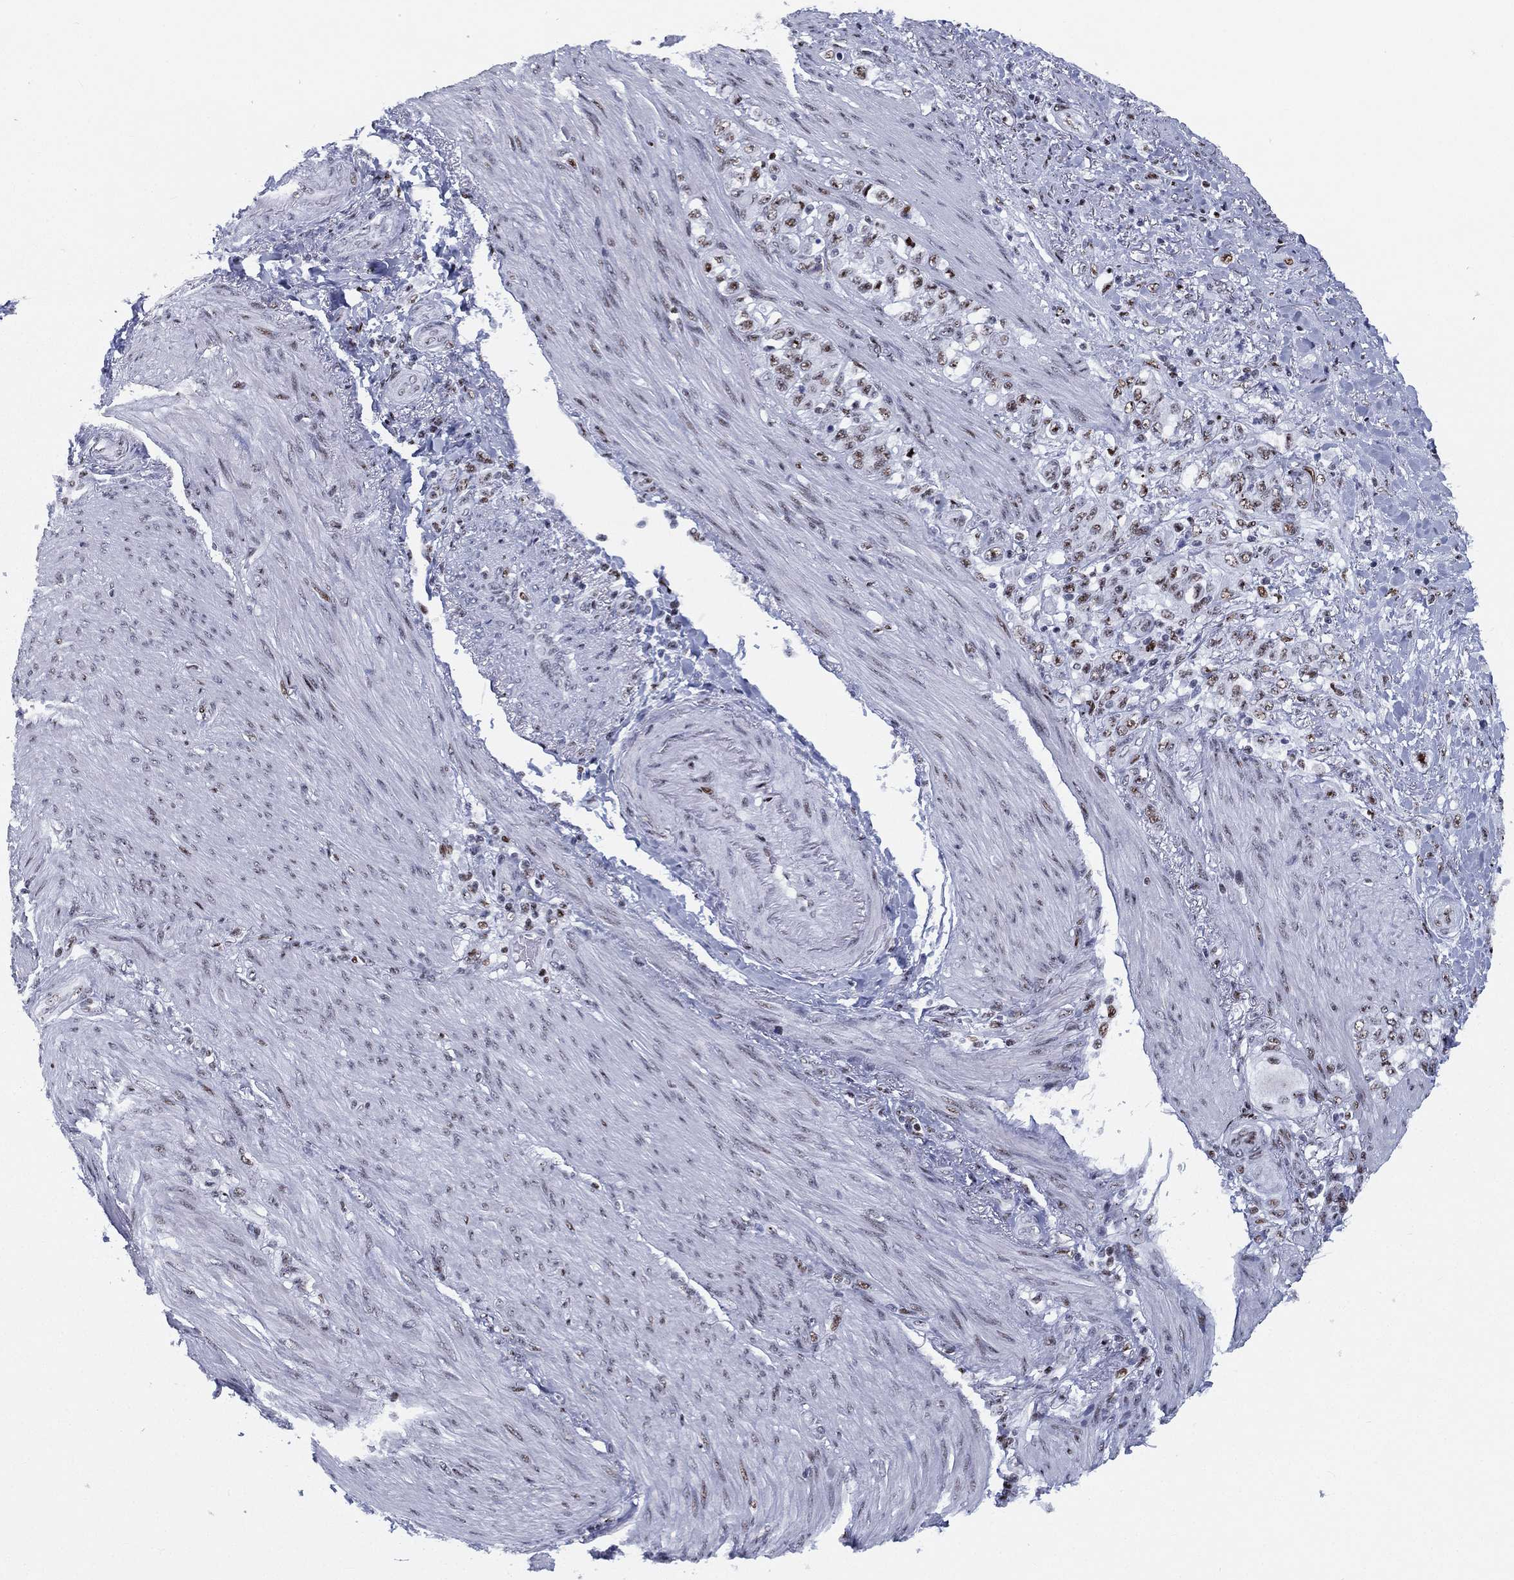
{"staining": {"intensity": "moderate", "quantity": "25%-75%", "location": "nuclear"}, "tissue": "stomach cancer", "cell_type": "Tumor cells", "image_type": "cancer", "snomed": [{"axis": "morphology", "description": "Normal tissue, NOS"}, {"axis": "morphology", "description": "Adenocarcinoma, NOS"}, {"axis": "topography", "description": "Stomach"}], "caption": "The histopathology image displays a brown stain indicating the presence of a protein in the nuclear of tumor cells in stomach cancer (adenocarcinoma).", "gene": "CYB561D2", "patient": {"sex": "female", "age": 79}}